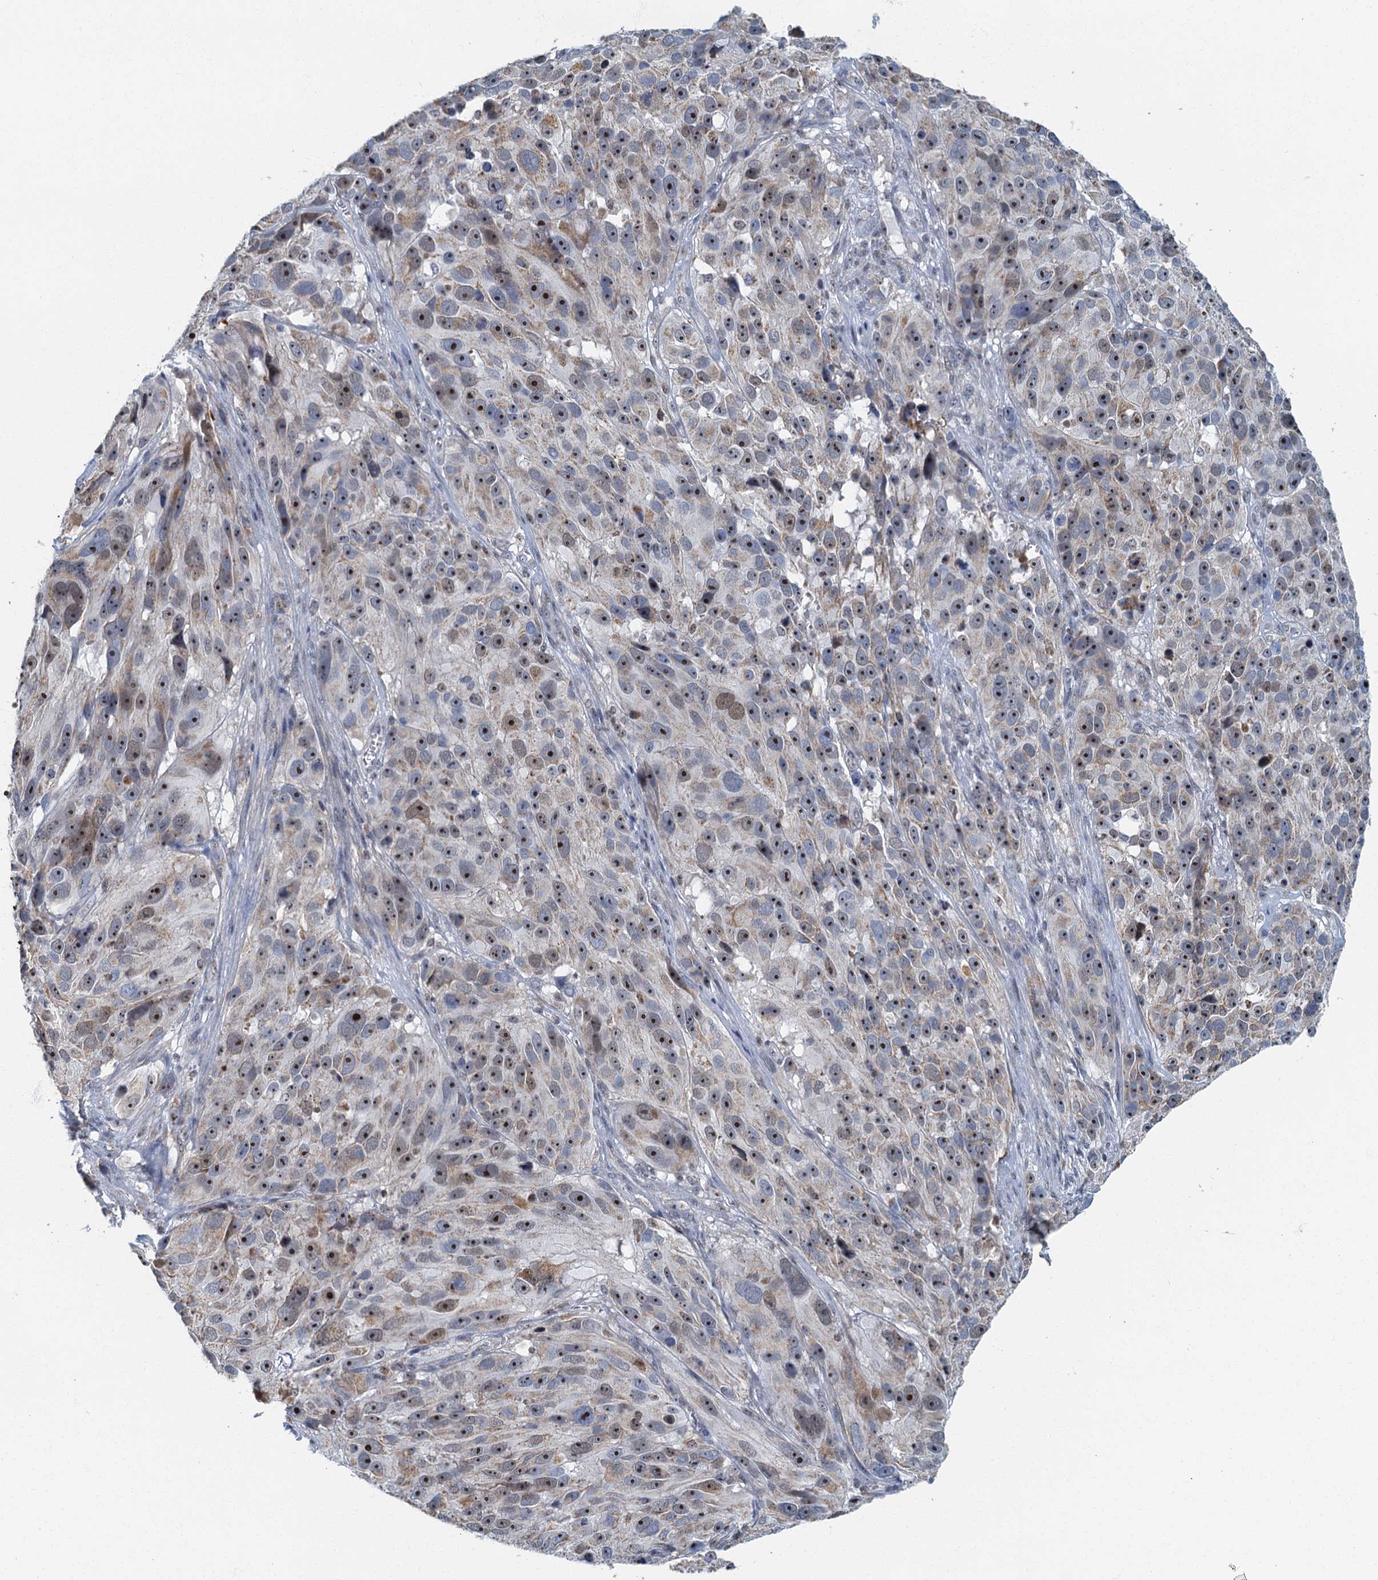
{"staining": {"intensity": "moderate", "quantity": ">75%", "location": "nuclear"}, "tissue": "melanoma", "cell_type": "Tumor cells", "image_type": "cancer", "snomed": [{"axis": "morphology", "description": "Malignant melanoma, NOS"}, {"axis": "topography", "description": "Skin"}], "caption": "A high-resolution micrograph shows immunohistochemistry staining of malignant melanoma, which reveals moderate nuclear expression in about >75% of tumor cells. The staining was performed using DAB, with brown indicating positive protein expression. Nuclei are stained blue with hematoxylin.", "gene": "RAD9B", "patient": {"sex": "male", "age": 84}}